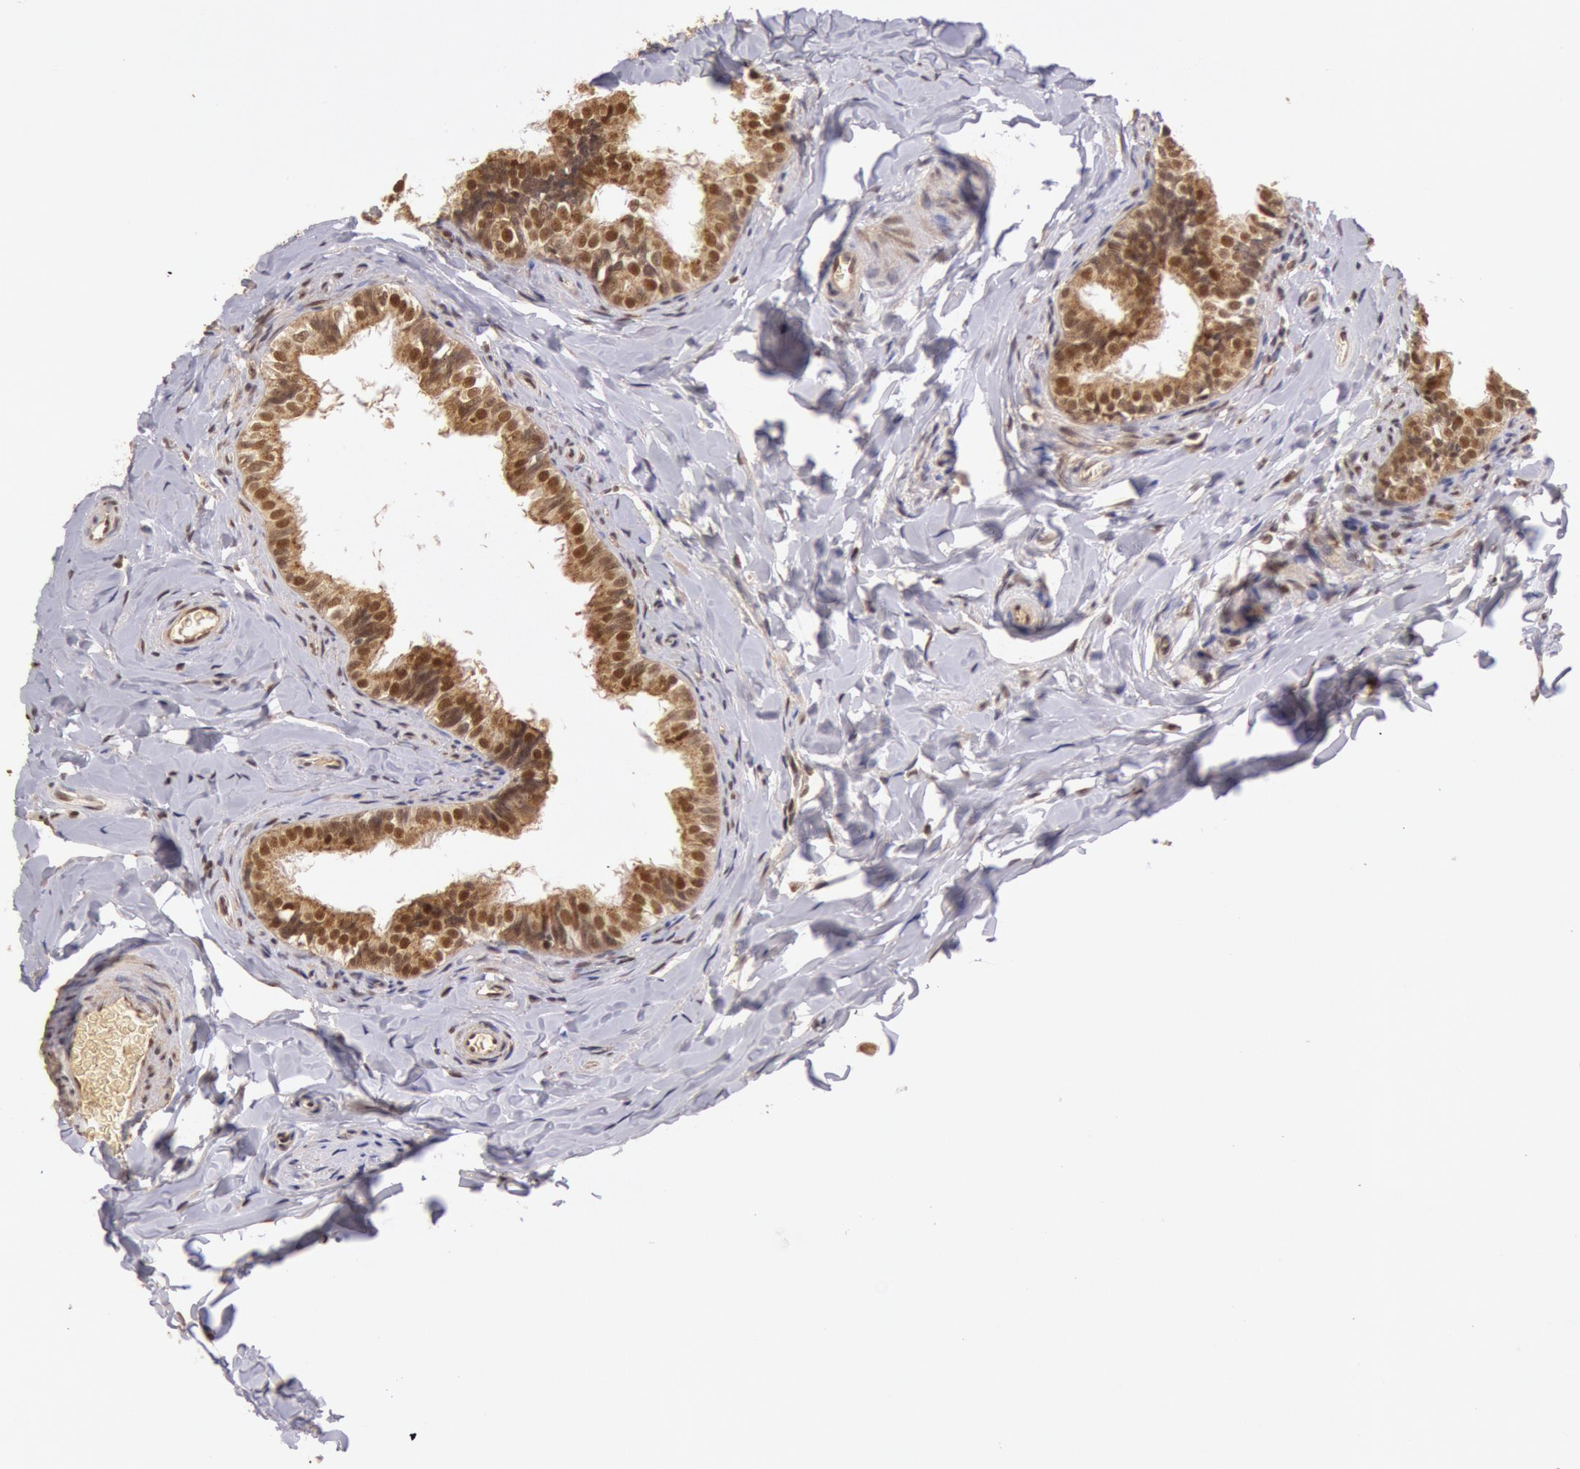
{"staining": {"intensity": "moderate", "quantity": ">75%", "location": "cytoplasmic/membranous,nuclear"}, "tissue": "epididymis", "cell_type": "Glandular cells", "image_type": "normal", "snomed": [{"axis": "morphology", "description": "Normal tissue, NOS"}, {"axis": "topography", "description": "Epididymis"}], "caption": "Protein staining of unremarkable epididymis exhibits moderate cytoplasmic/membranous,nuclear staining in about >75% of glandular cells.", "gene": "LIG4", "patient": {"sex": "male", "age": 26}}